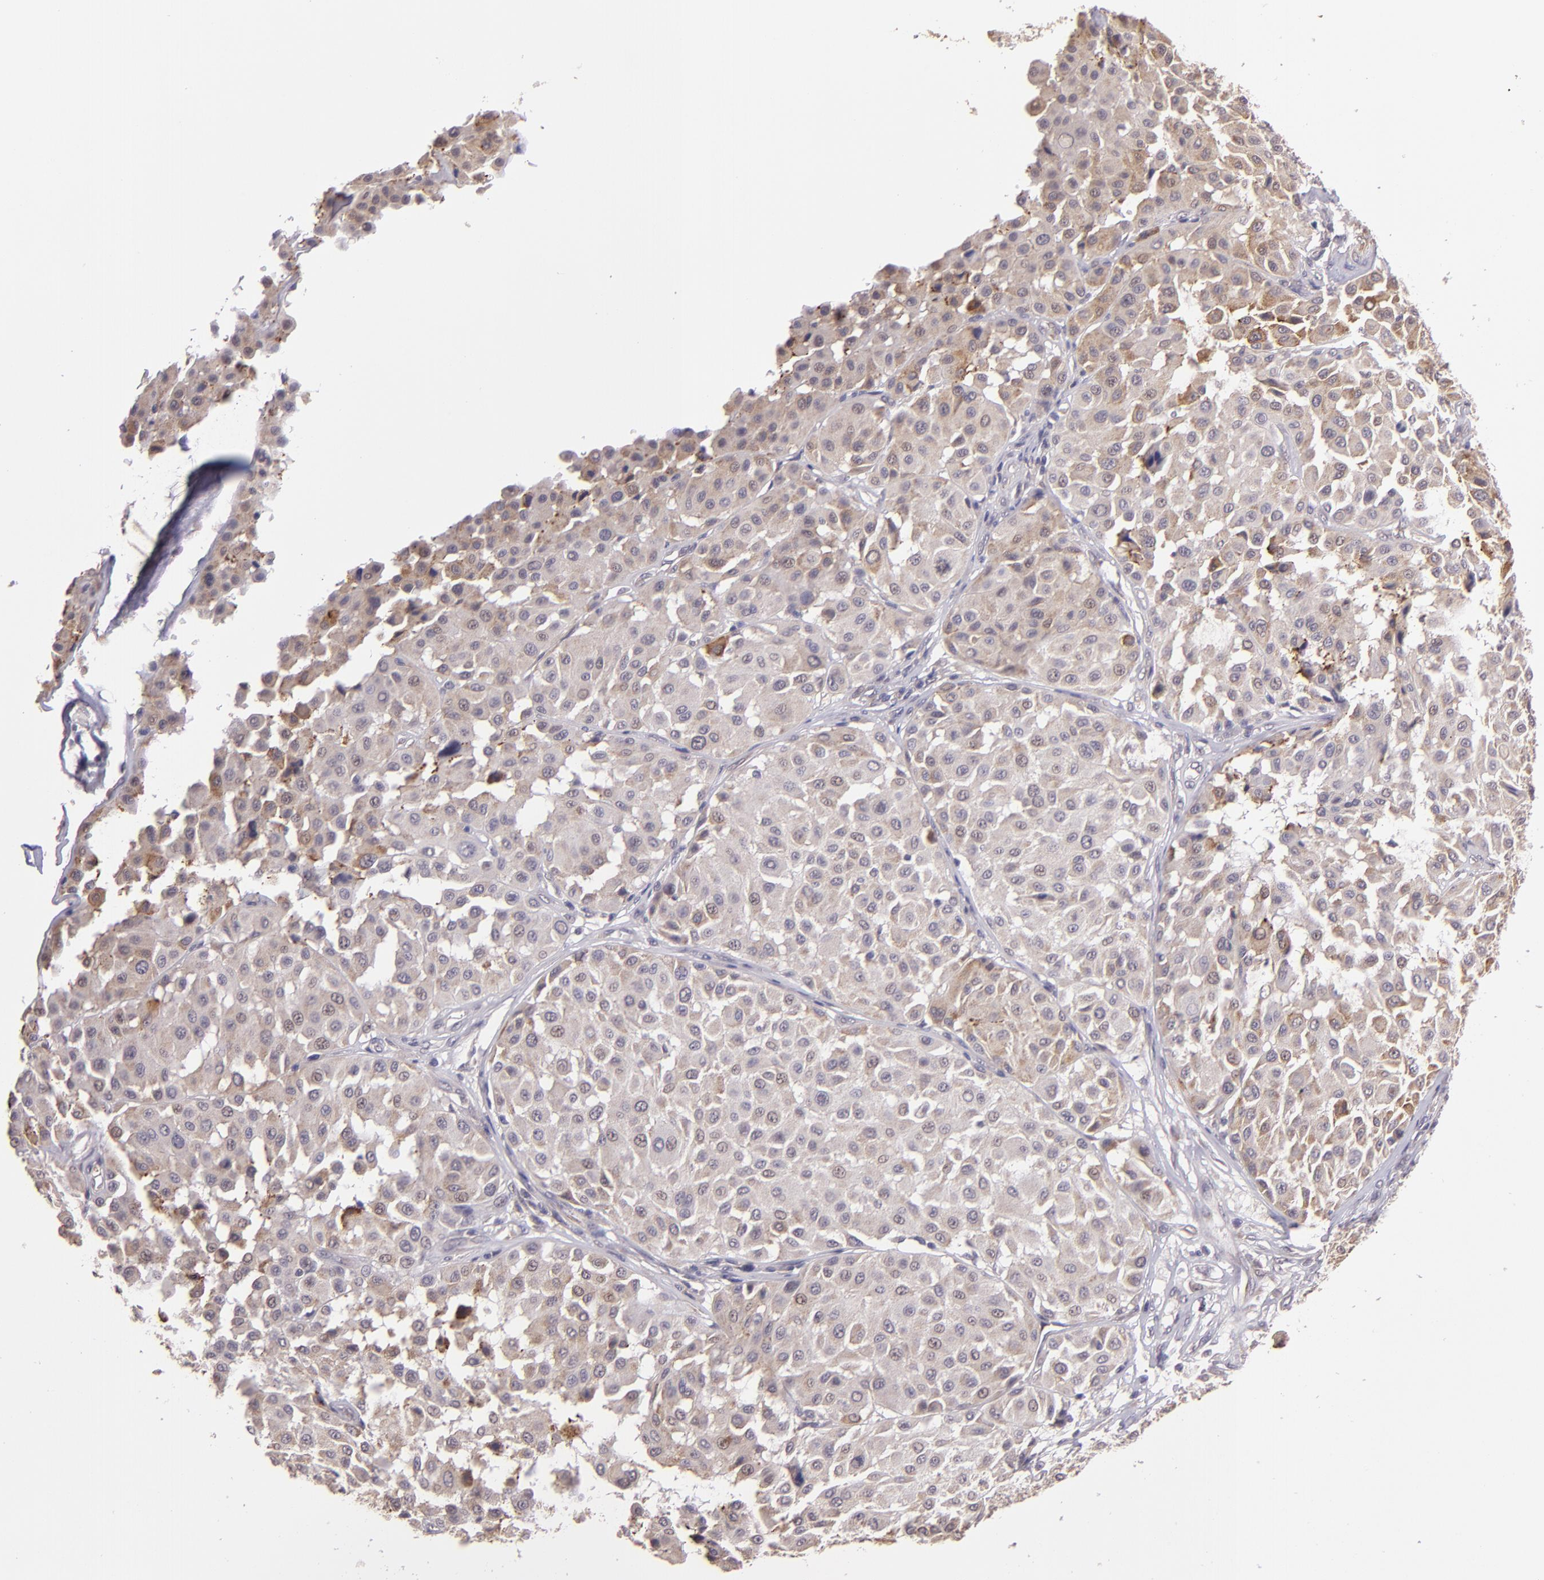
{"staining": {"intensity": "moderate", "quantity": "25%-75%", "location": "cytoplasmic/membranous"}, "tissue": "melanoma", "cell_type": "Tumor cells", "image_type": "cancer", "snomed": [{"axis": "morphology", "description": "Malignant melanoma, Metastatic site"}, {"axis": "topography", "description": "Soft tissue"}], "caption": "A histopathology image showing moderate cytoplasmic/membranous staining in about 25%-75% of tumor cells in malignant melanoma (metastatic site), as visualized by brown immunohistochemical staining.", "gene": "TAF7L", "patient": {"sex": "male", "age": 41}}